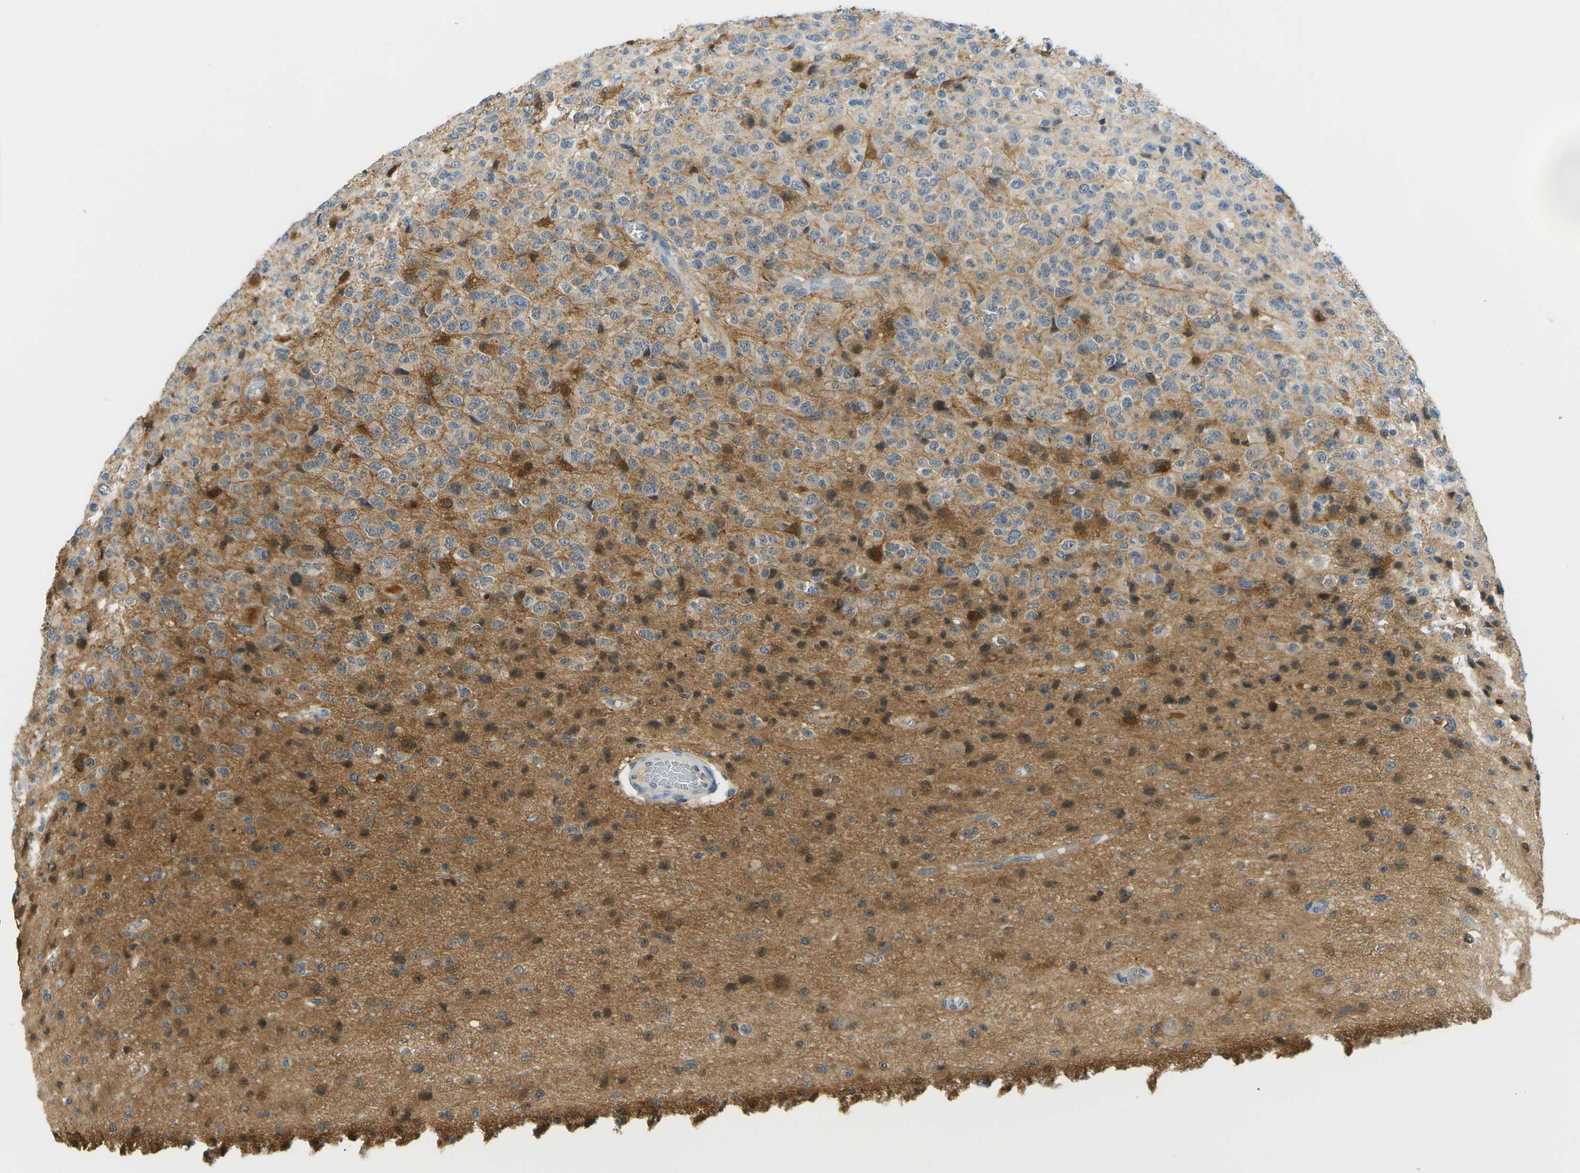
{"staining": {"intensity": "moderate", "quantity": "25%-75%", "location": "cytoplasmic/membranous"}, "tissue": "glioma", "cell_type": "Tumor cells", "image_type": "cancer", "snomed": [{"axis": "morphology", "description": "Glioma, malignant, High grade"}, {"axis": "topography", "description": "pancreas cauda"}], "caption": "Glioma was stained to show a protein in brown. There is medium levels of moderate cytoplasmic/membranous expression in approximately 25%-75% of tumor cells.", "gene": "PSAT1", "patient": {"sex": "male", "age": 60}}